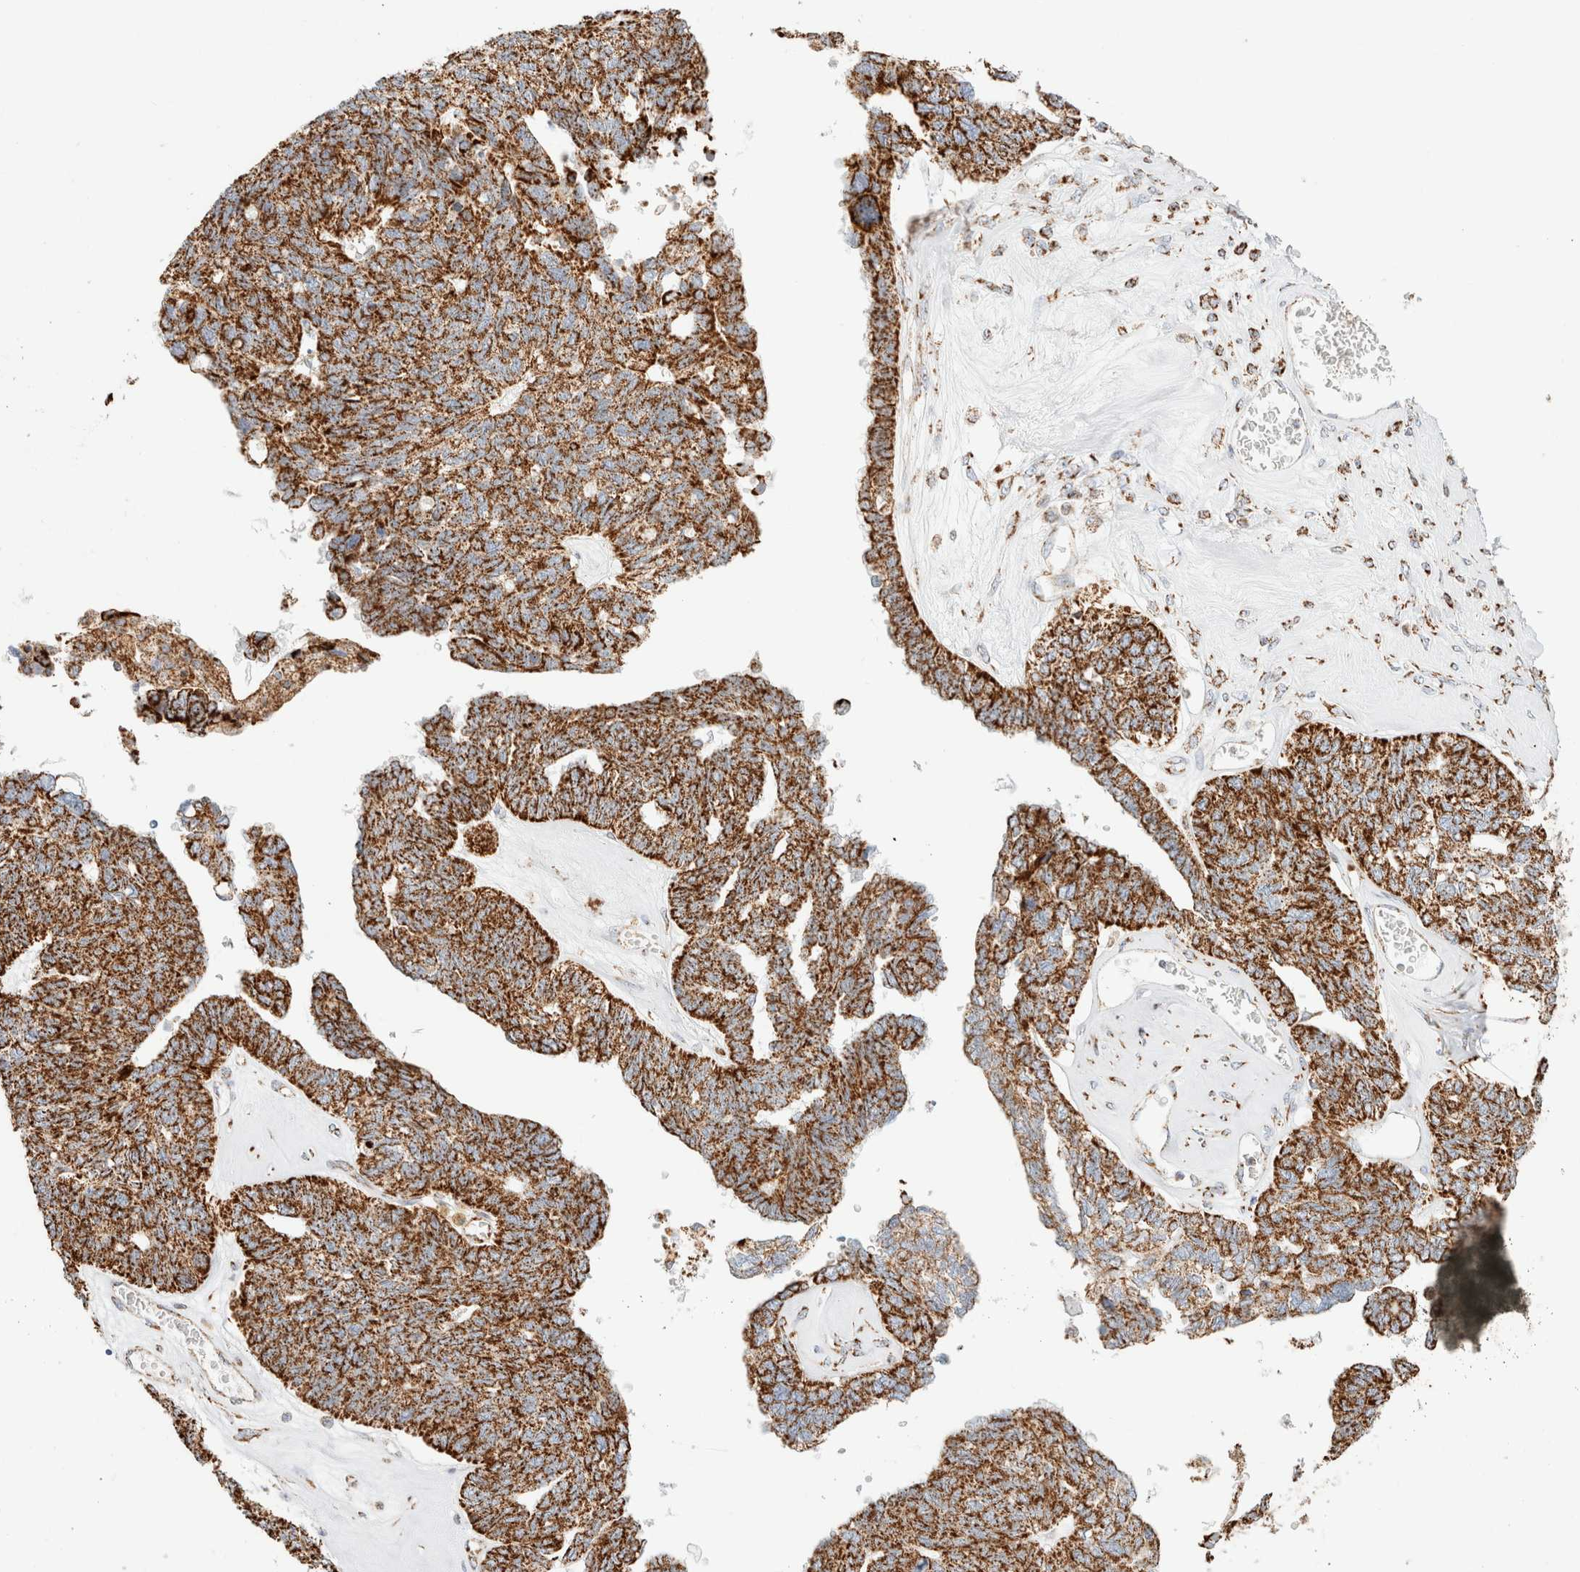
{"staining": {"intensity": "strong", "quantity": ">75%", "location": "cytoplasmic/membranous"}, "tissue": "ovarian cancer", "cell_type": "Tumor cells", "image_type": "cancer", "snomed": [{"axis": "morphology", "description": "Cystadenocarcinoma, serous, NOS"}, {"axis": "topography", "description": "Ovary"}], "caption": "Immunohistochemistry of human ovarian serous cystadenocarcinoma shows high levels of strong cytoplasmic/membranous expression in about >75% of tumor cells.", "gene": "PHB2", "patient": {"sex": "female", "age": 79}}